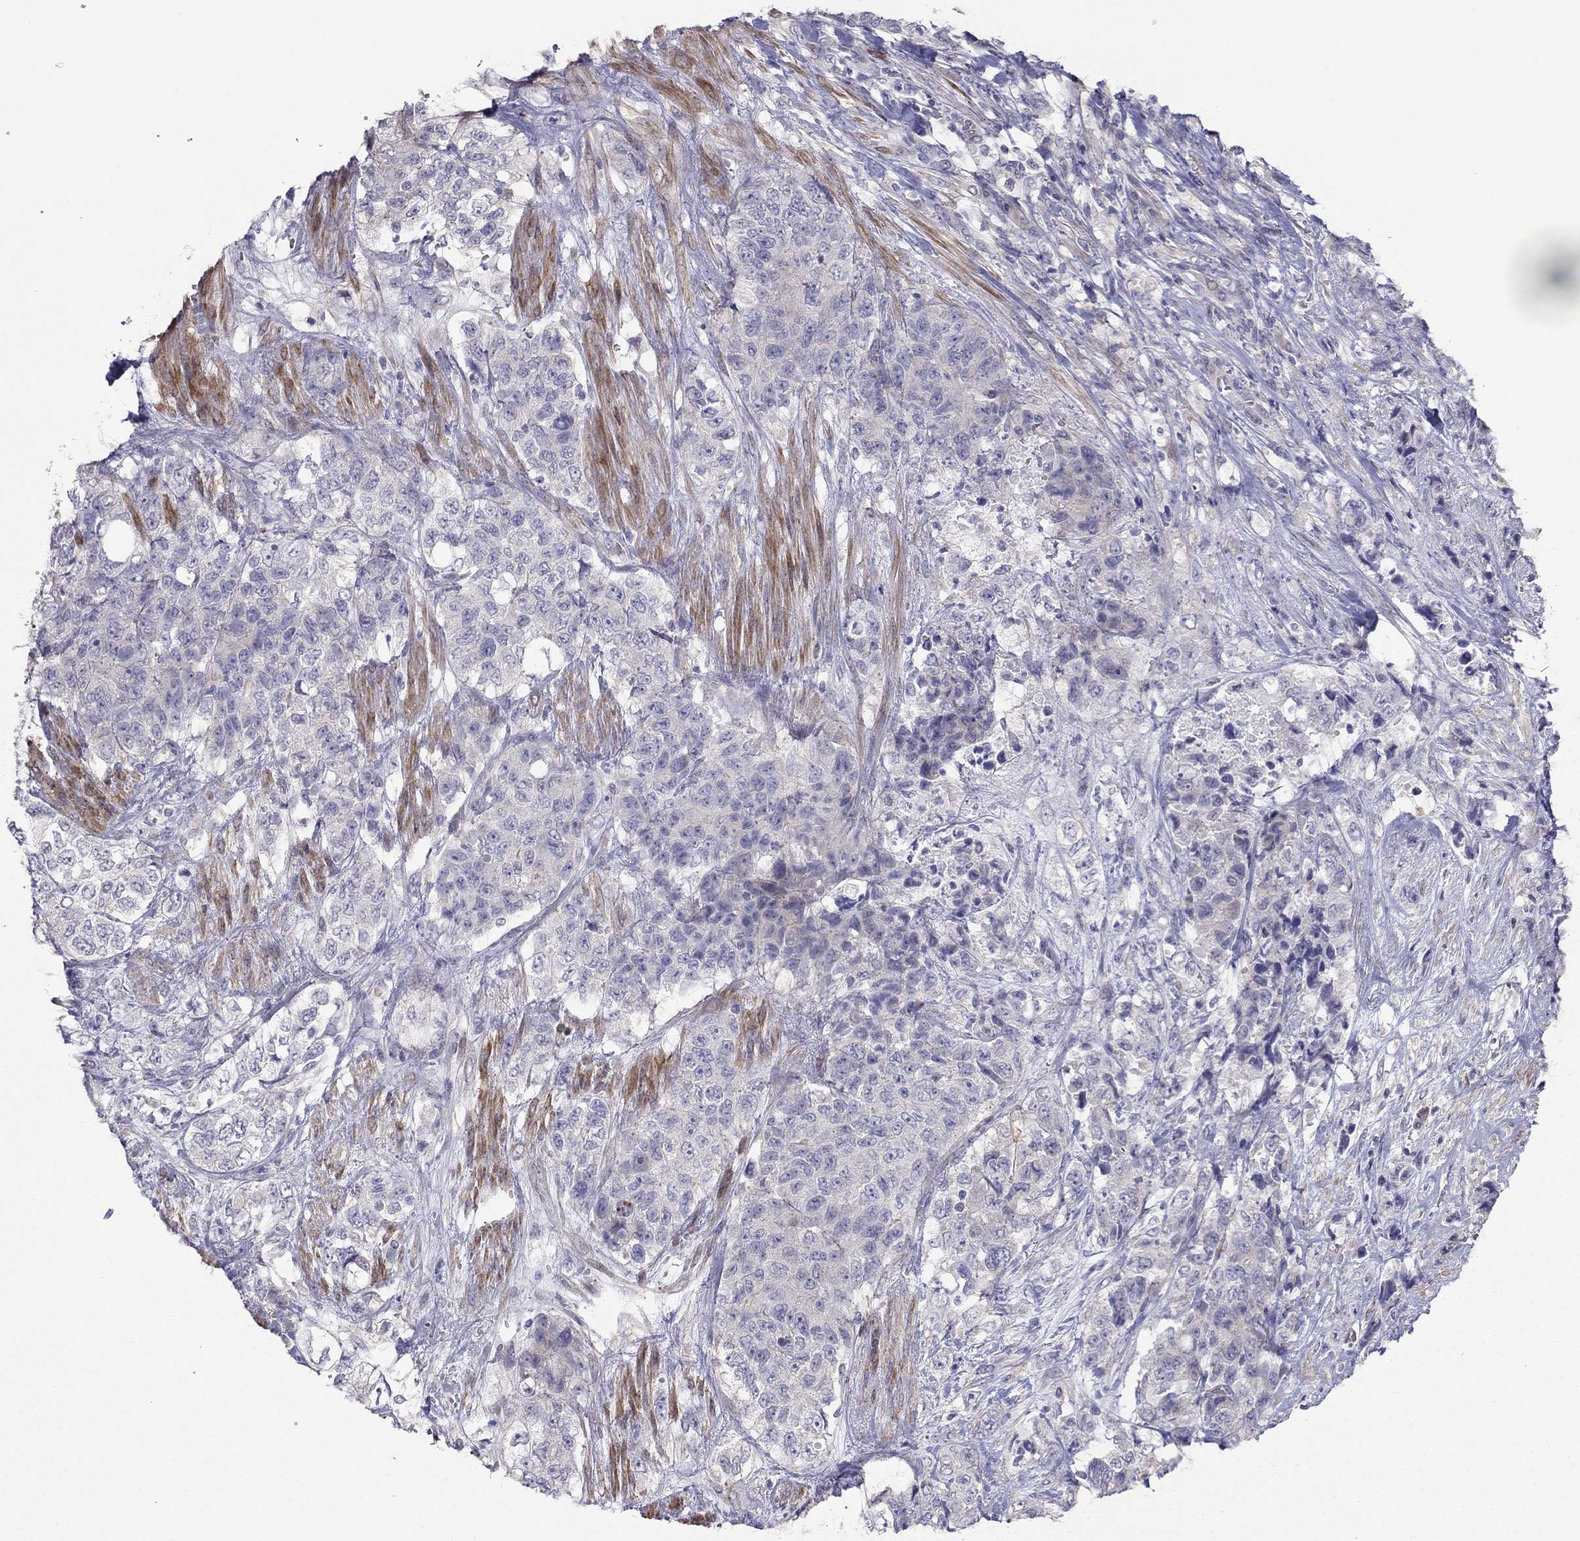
{"staining": {"intensity": "negative", "quantity": "none", "location": "none"}, "tissue": "urothelial cancer", "cell_type": "Tumor cells", "image_type": "cancer", "snomed": [{"axis": "morphology", "description": "Urothelial carcinoma, High grade"}, {"axis": "topography", "description": "Urinary bladder"}], "caption": "Tumor cells are negative for protein expression in human high-grade urothelial carcinoma.", "gene": "SYTL2", "patient": {"sex": "female", "age": 78}}